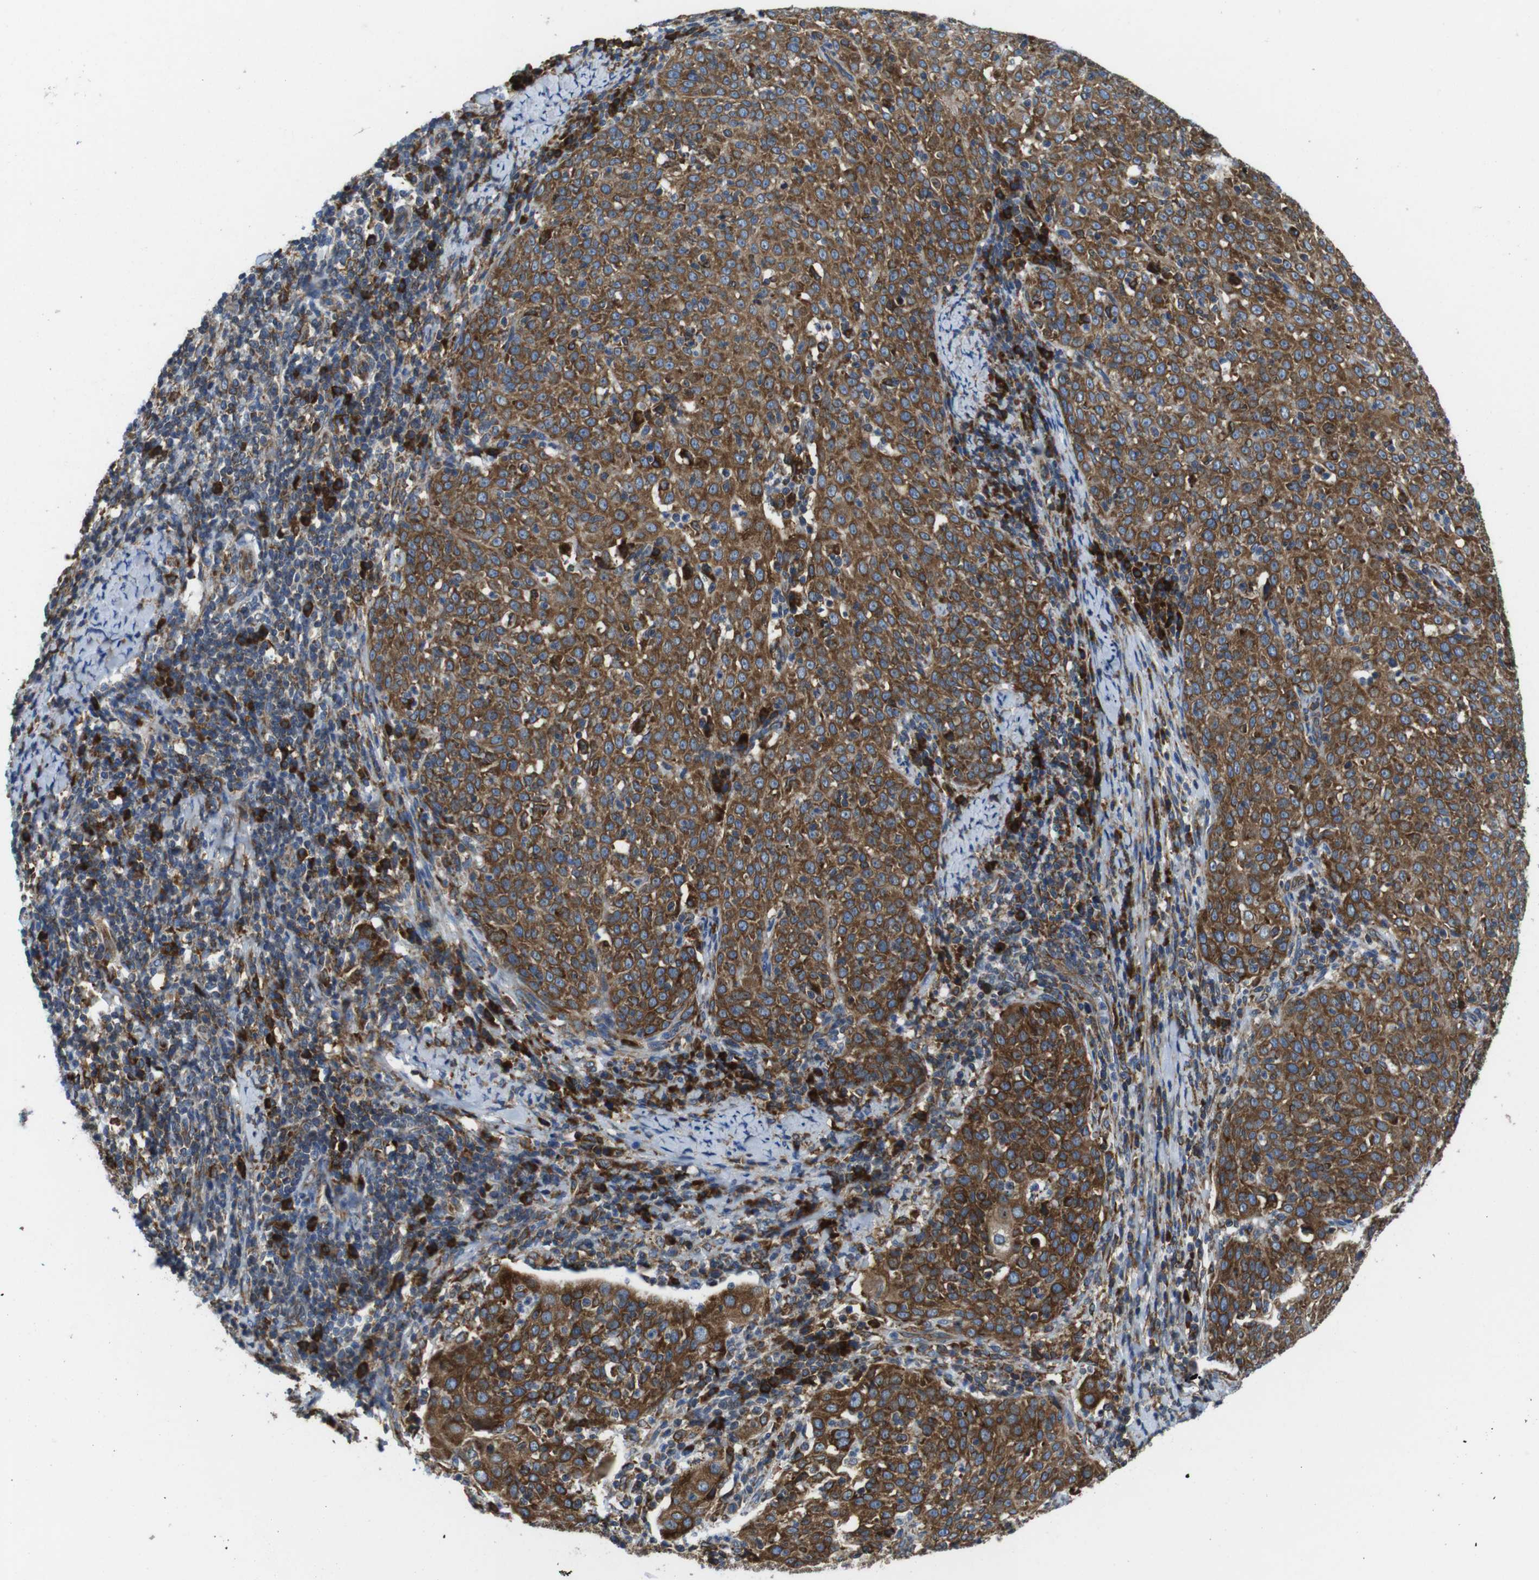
{"staining": {"intensity": "strong", "quantity": ">75%", "location": "cytoplasmic/membranous"}, "tissue": "cervical cancer", "cell_type": "Tumor cells", "image_type": "cancer", "snomed": [{"axis": "morphology", "description": "Squamous cell carcinoma, NOS"}, {"axis": "topography", "description": "Cervix"}], "caption": "A micrograph of human squamous cell carcinoma (cervical) stained for a protein shows strong cytoplasmic/membranous brown staining in tumor cells. (DAB IHC, brown staining for protein, blue staining for nuclei).", "gene": "UGGT1", "patient": {"sex": "female", "age": 51}}